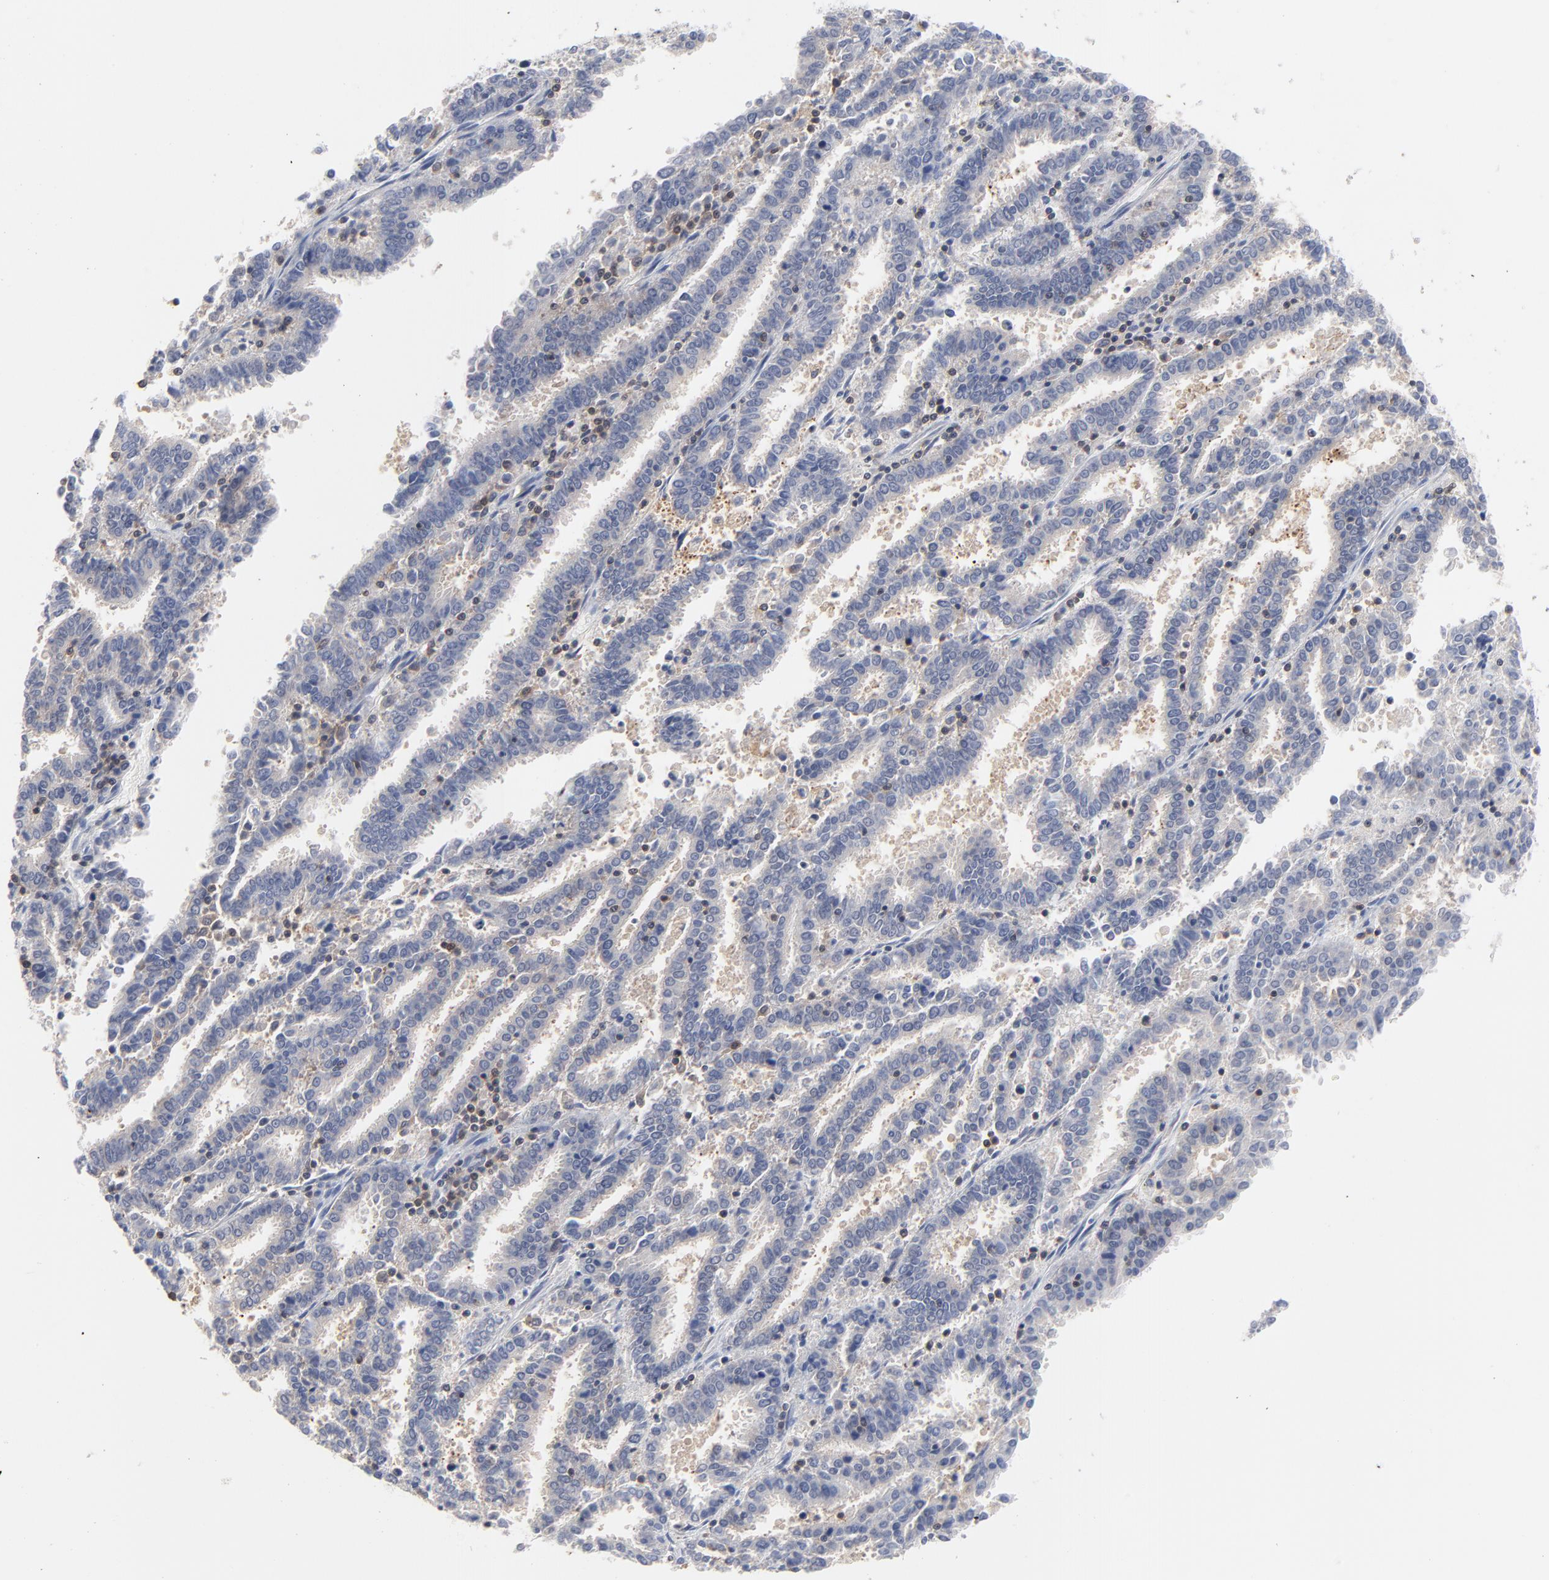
{"staining": {"intensity": "weak", "quantity": "25%-75%", "location": "cytoplasmic/membranous"}, "tissue": "endometrial cancer", "cell_type": "Tumor cells", "image_type": "cancer", "snomed": [{"axis": "morphology", "description": "Adenocarcinoma, NOS"}, {"axis": "topography", "description": "Uterus"}], "caption": "Immunohistochemical staining of endometrial adenocarcinoma shows weak cytoplasmic/membranous protein positivity in about 25%-75% of tumor cells.", "gene": "CAB39L", "patient": {"sex": "female", "age": 83}}